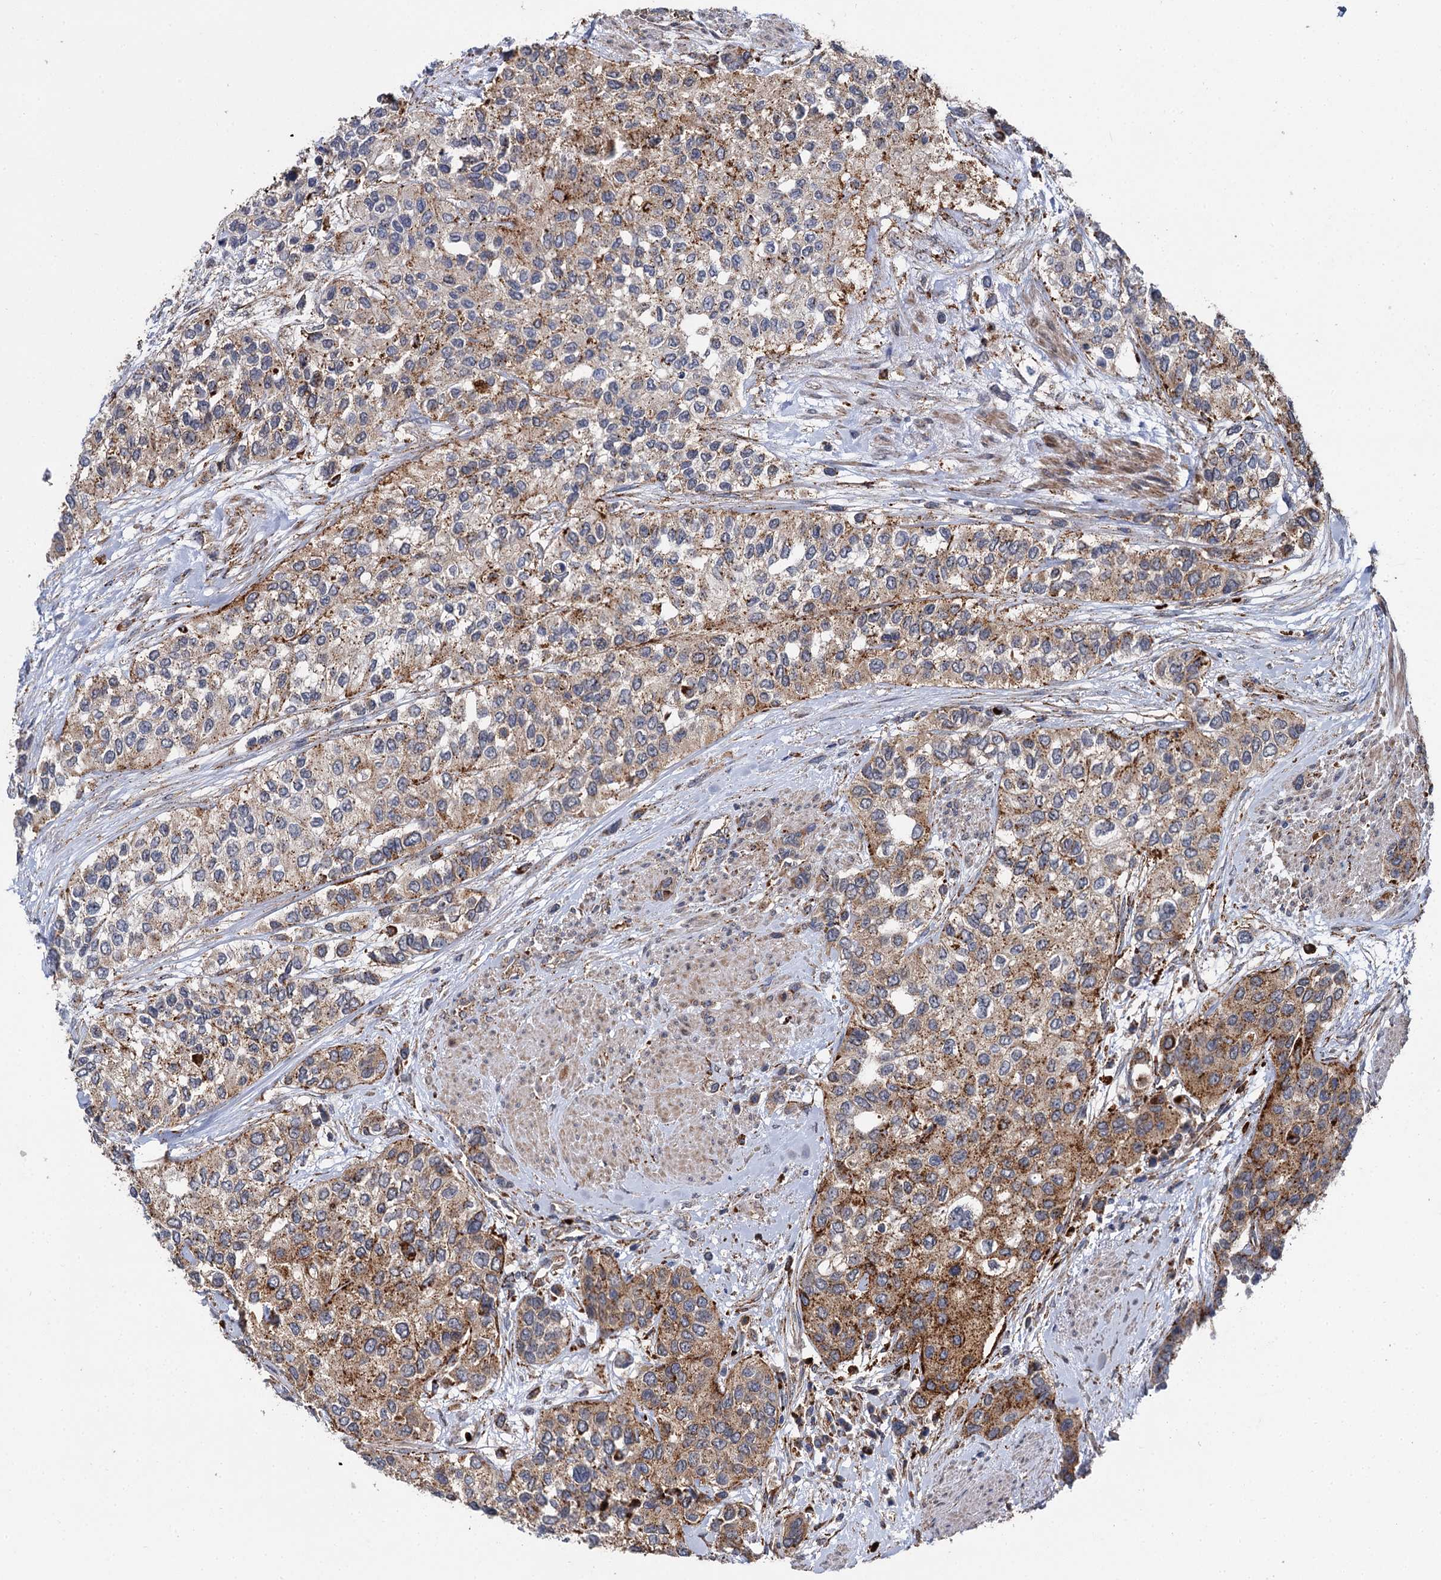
{"staining": {"intensity": "moderate", "quantity": ">75%", "location": "cytoplasmic/membranous"}, "tissue": "urothelial cancer", "cell_type": "Tumor cells", "image_type": "cancer", "snomed": [{"axis": "morphology", "description": "Normal tissue, NOS"}, {"axis": "morphology", "description": "Urothelial carcinoma, High grade"}, {"axis": "topography", "description": "Vascular tissue"}, {"axis": "topography", "description": "Urinary bladder"}], "caption": "An IHC micrograph of tumor tissue is shown. Protein staining in brown shows moderate cytoplasmic/membranous positivity in high-grade urothelial carcinoma within tumor cells. Using DAB (brown) and hematoxylin (blue) stains, captured at high magnification using brightfield microscopy.", "gene": "GBA1", "patient": {"sex": "female", "age": 56}}